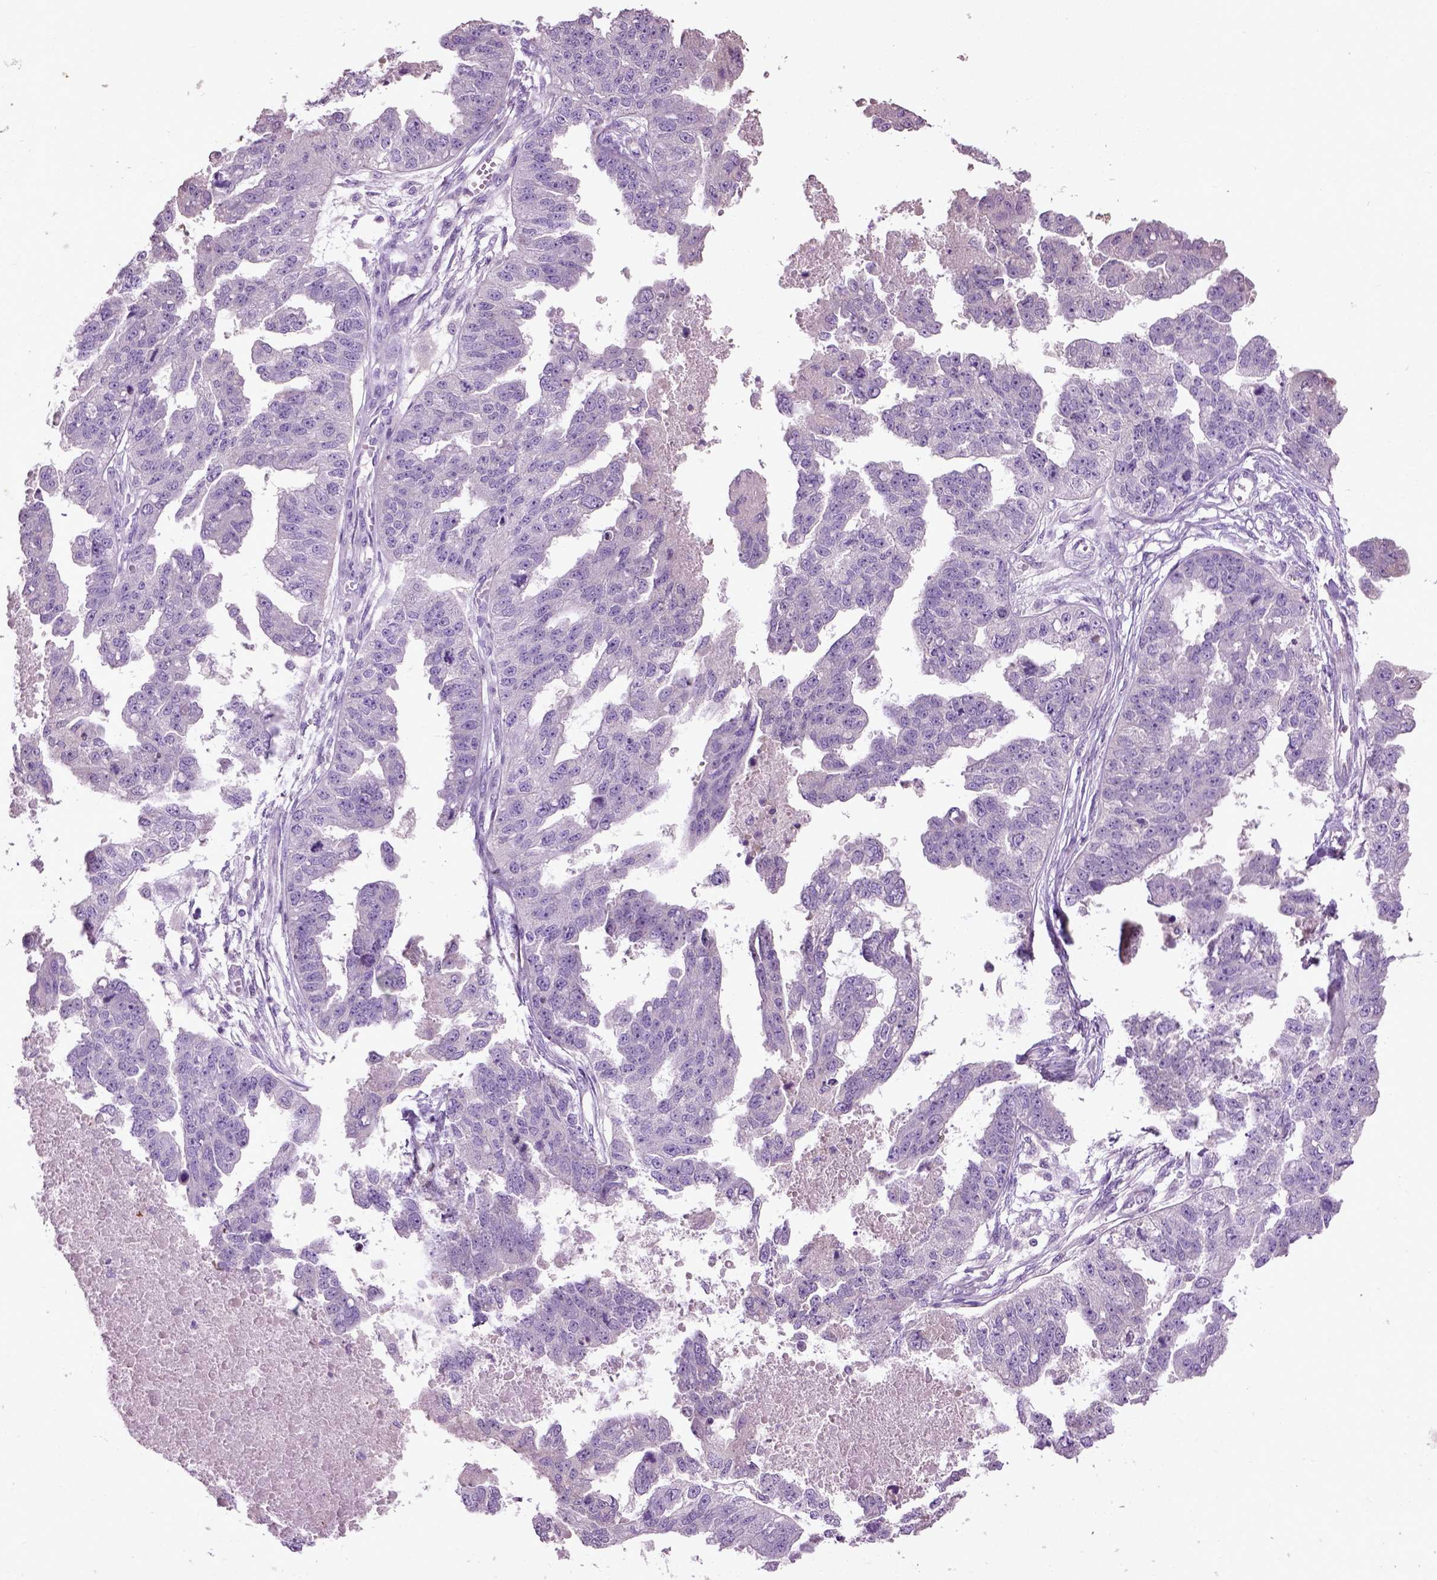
{"staining": {"intensity": "negative", "quantity": "none", "location": "none"}, "tissue": "ovarian cancer", "cell_type": "Tumor cells", "image_type": "cancer", "snomed": [{"axis": "morphology", "description": "Cystadenocarcinoma, serous, NOS"}, {"axis": "topography", "description": "Ovary"}], "caption": "The micrograph exhibits no significant staining in tumor cells of serous cystadenocarcinoma (ovarian). (DAB (3,3'-diaminobenzidine) IHC visualized using brightfield microscopy, high magnification).", "gene": "PKP3", "patient": {"sex": "female", "age": 58}}